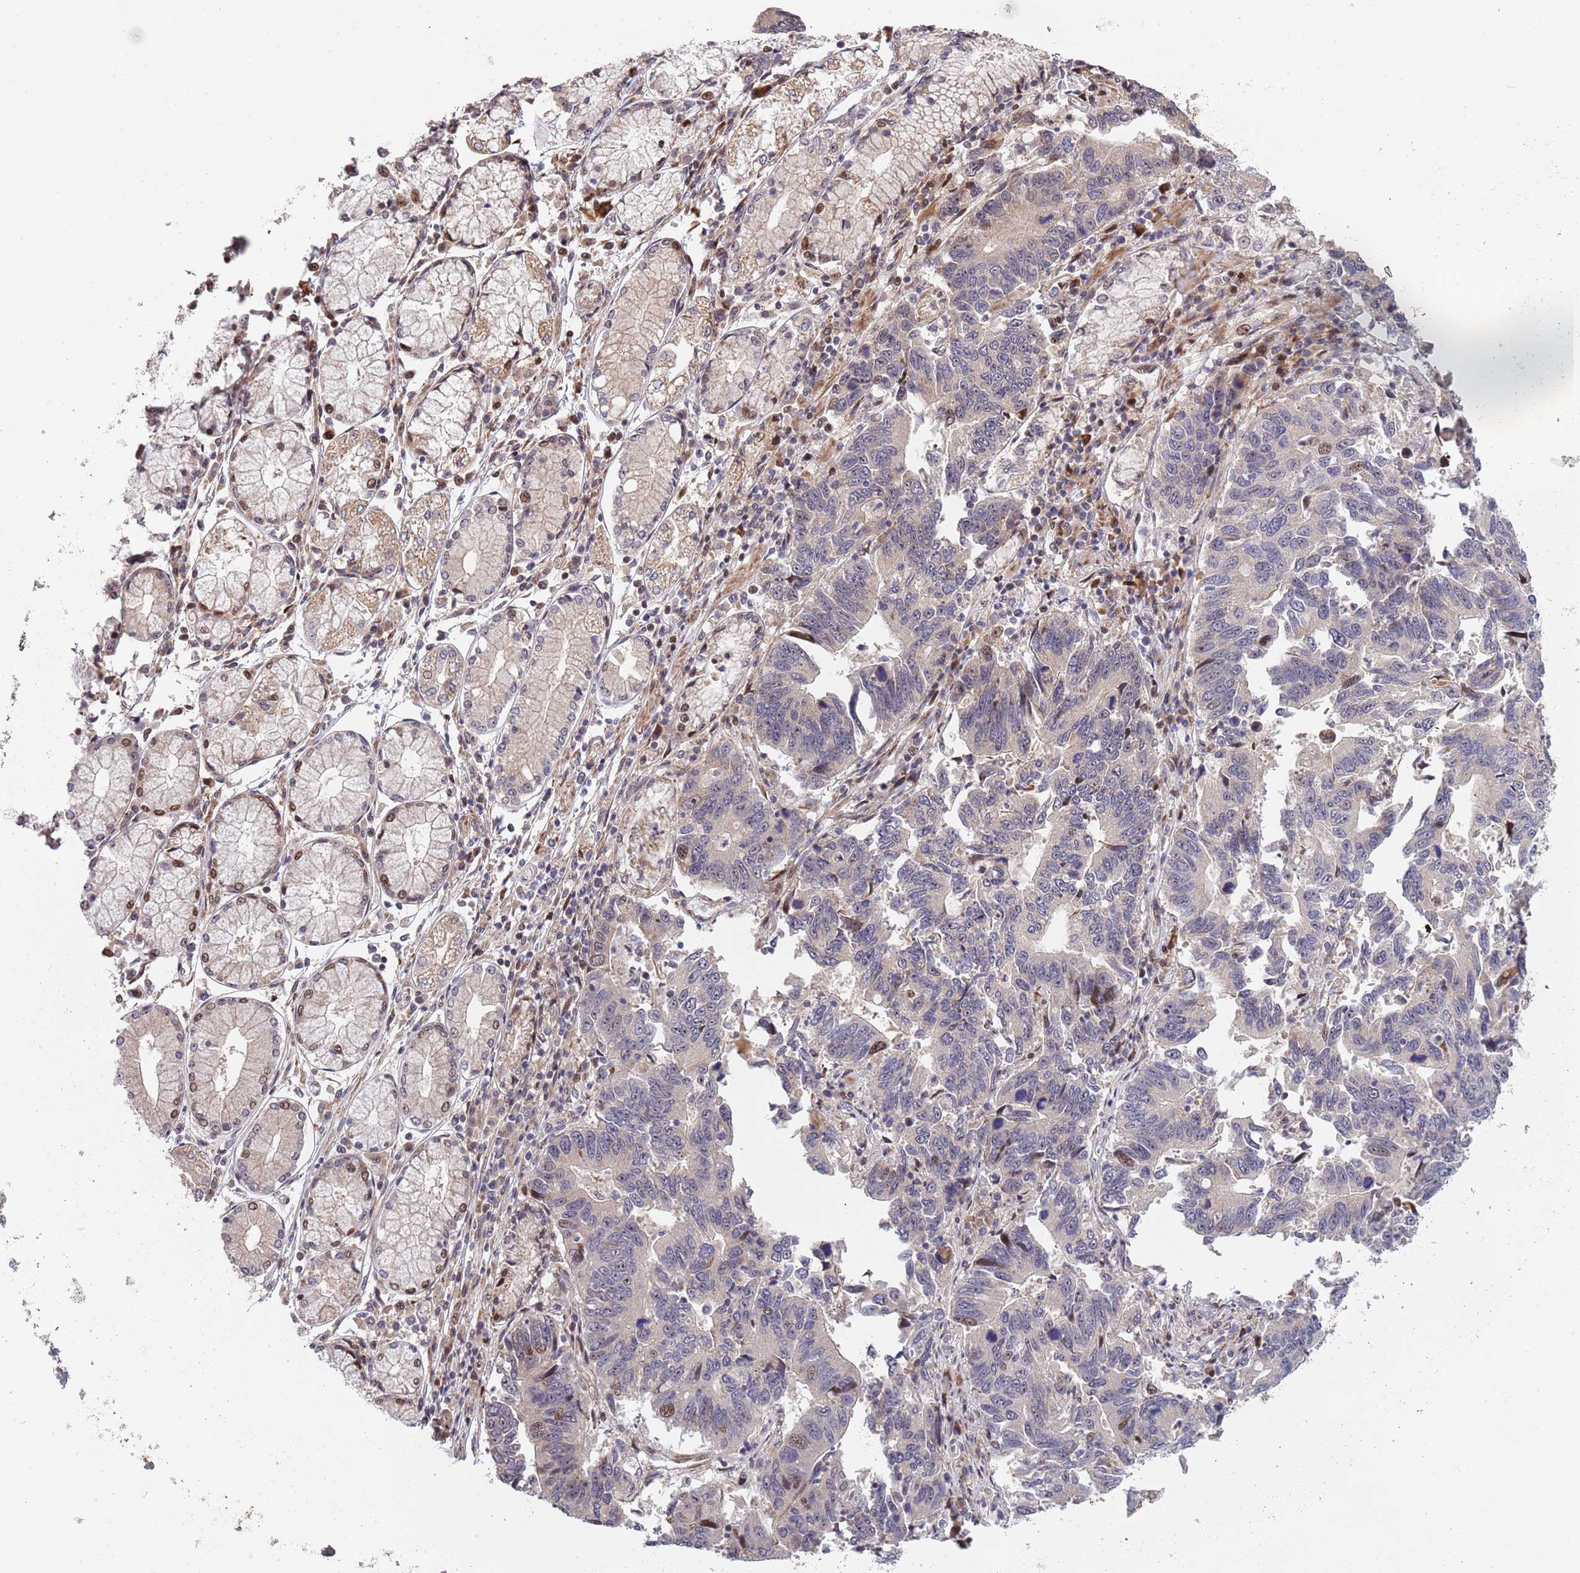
{"staining": {"intensity": "moderate", "quantity": "<25%", "location": "nuclear"}, "tissue": "stomach cancer", "cell_type": "Tumor cells", "image_type": "cancer", "snomed": [{"axis": "morphology", "description": "Adenocarcinoma, NOS"}, {"axis": "topography", "description": "Stomach"}], "caption": "Adenocarcinoma (stomach) tissue reveals moderate nuclear positivity in approximately <25% of tumor cells", "gene": "SYNDIG1L", "patient": {"sex": "male", "age": 59}}